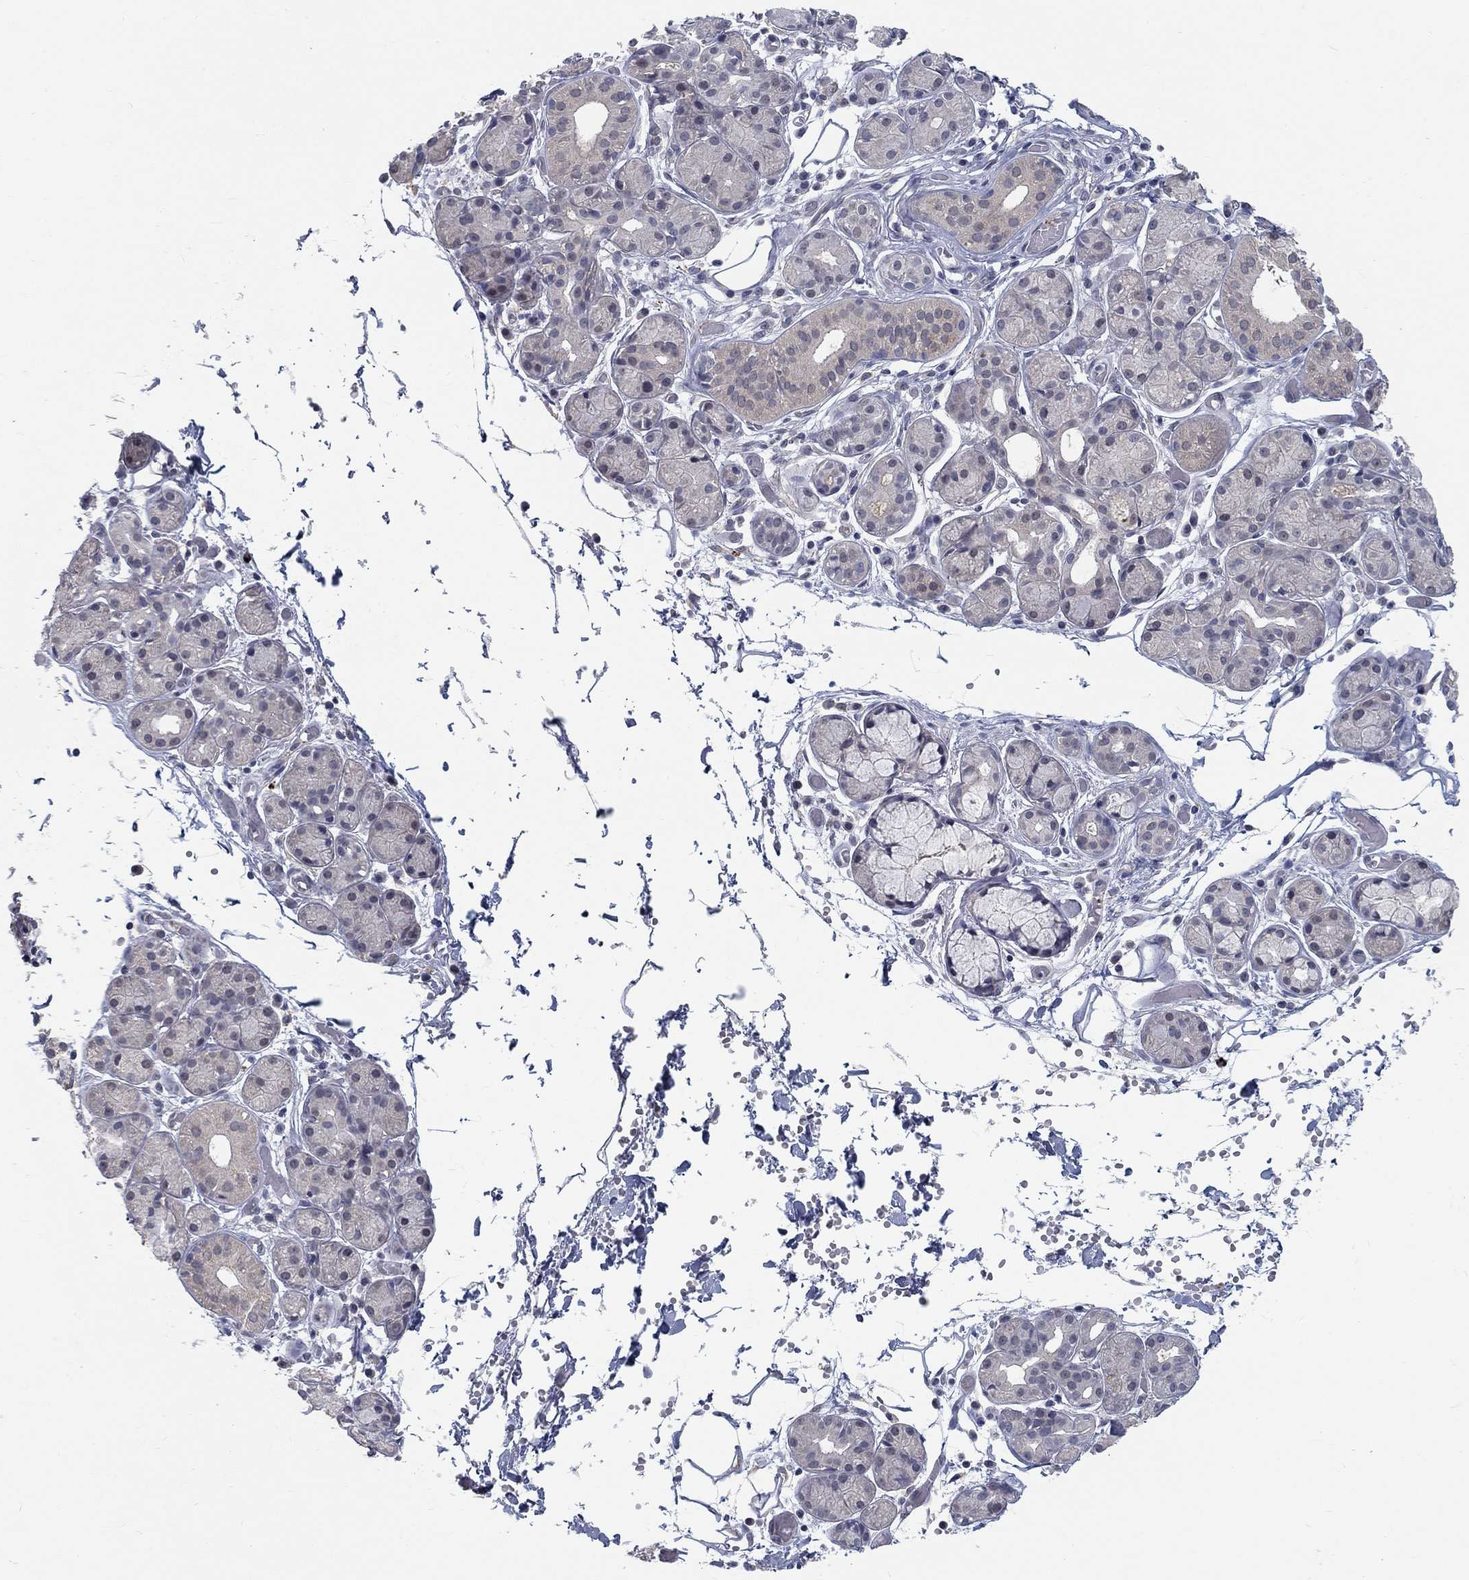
{"staining": {"intensity": "negative", "quantity": "none", "location": "none"}, "tissue": "salivary gland", "cell_type": "Glandular cells", "image_type": "normal", "snomed": [{"axis": "morphology", "description": "Normal tissue, NOS"}, {"axis": "topography", "description": "Salivary gland"}, {"axis": "topography", "description": "Peripheral nerve tissue"}], "caption": "This is a micrograph of immunohistochemistry staining of normal salivary gland, which shows no positivity in glandular cells. (DAB (3,3'-diaminobenzidine) immunohistochemistry (IHC) with hematoxylin counter stain).", "gene": "MTSS2", "patient": {"sex": "male", "age": 71}}